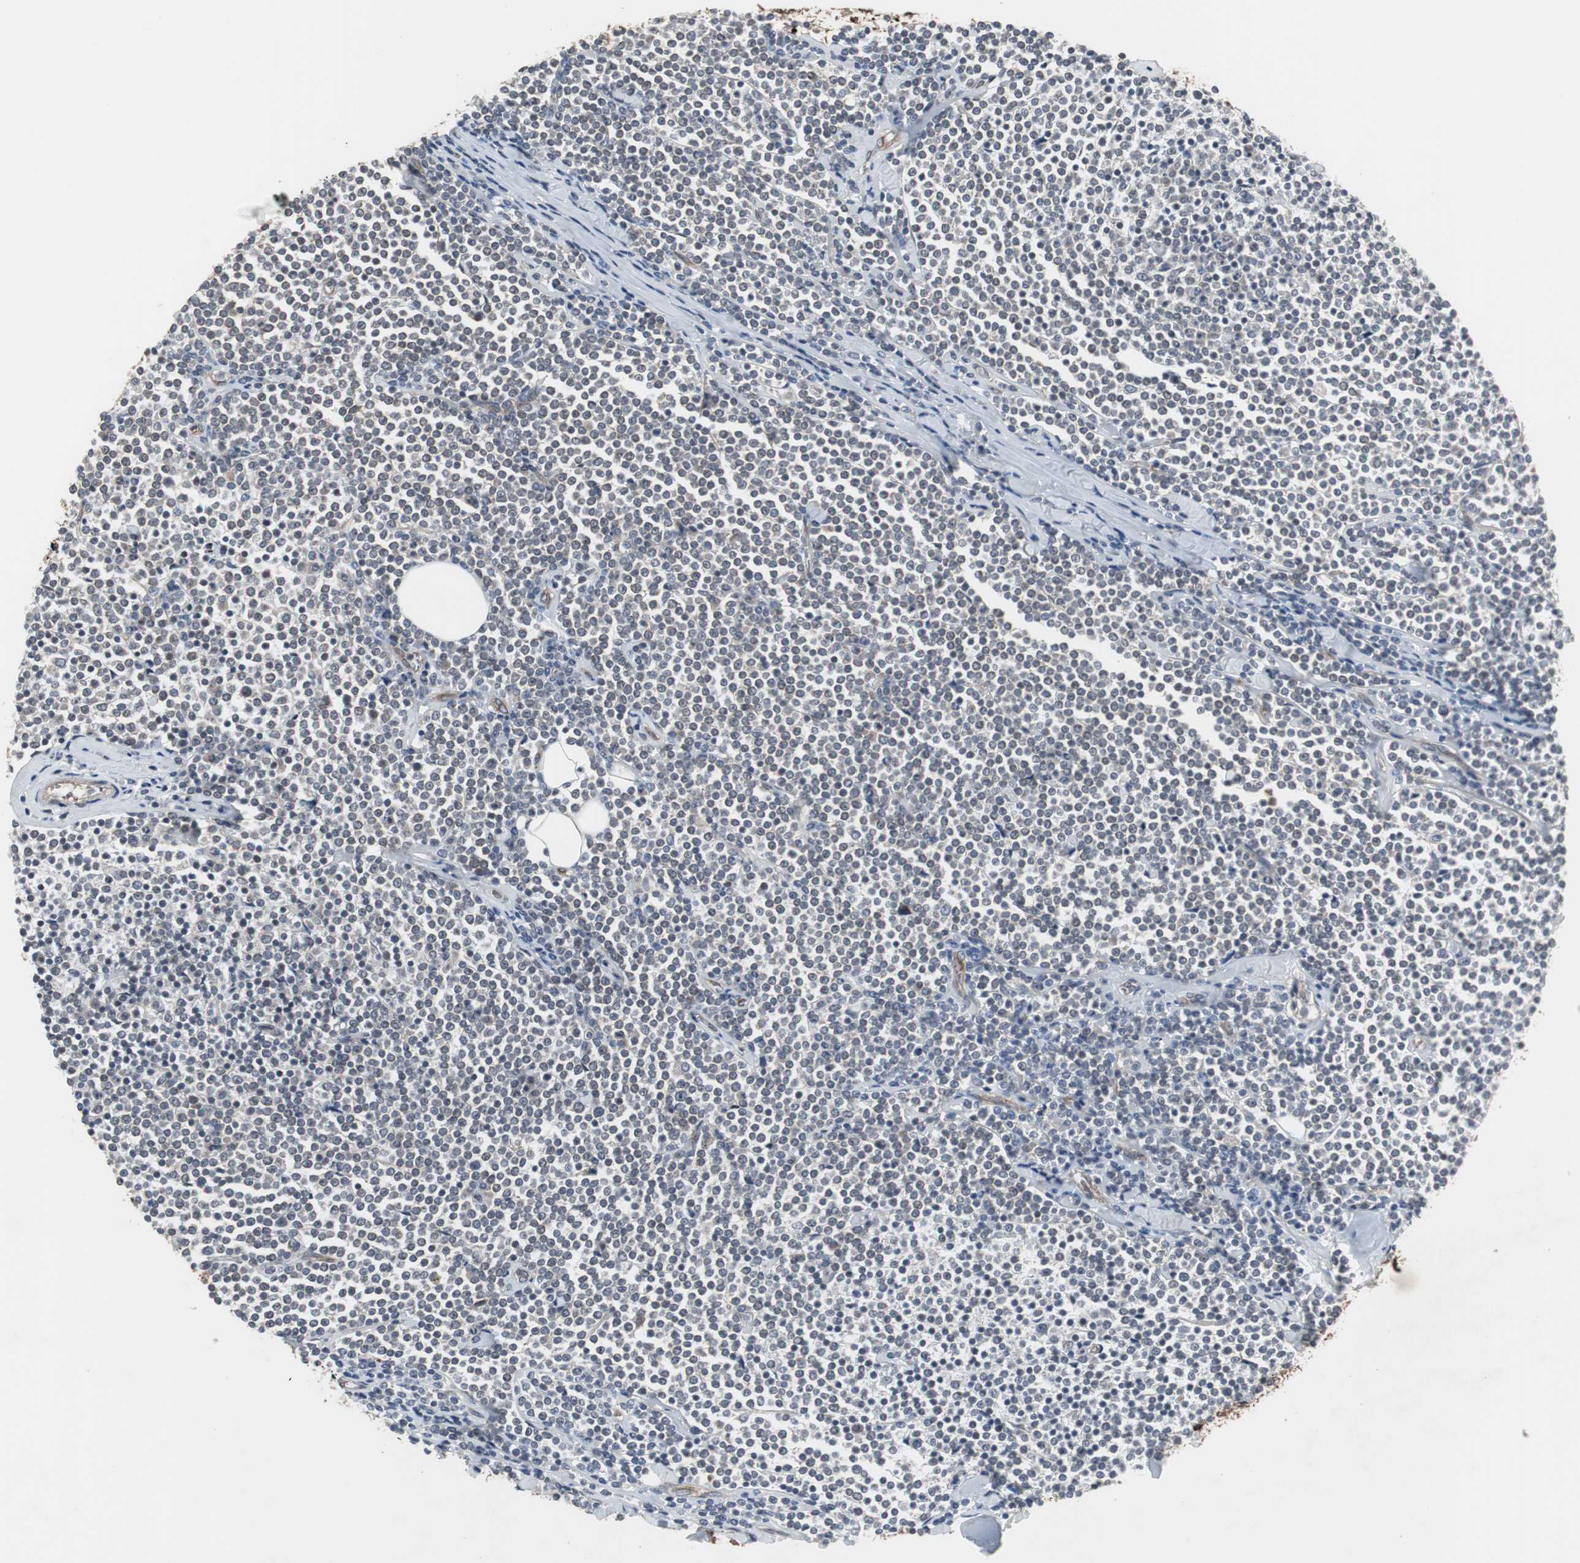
{"staining": {"intensity": "negative", "quantity": "none", "location": "none"}, "tissue": "lymphoma", "cell_type": "Tumor cells", "image_type": "cancer", "snomed": [{"axis": "morphology", "description": "Malignant lymphoma, non-Hodgkin's type, Low grade"}, {"axis": "topography", "description": "Soft tissue"}], "caption": "Lymphoma was stained to show a protein in brown. There is no significant positivity in tumor cells.", "gene": "ATP2B2", "patient": {"sex": "male", "age": 92}}